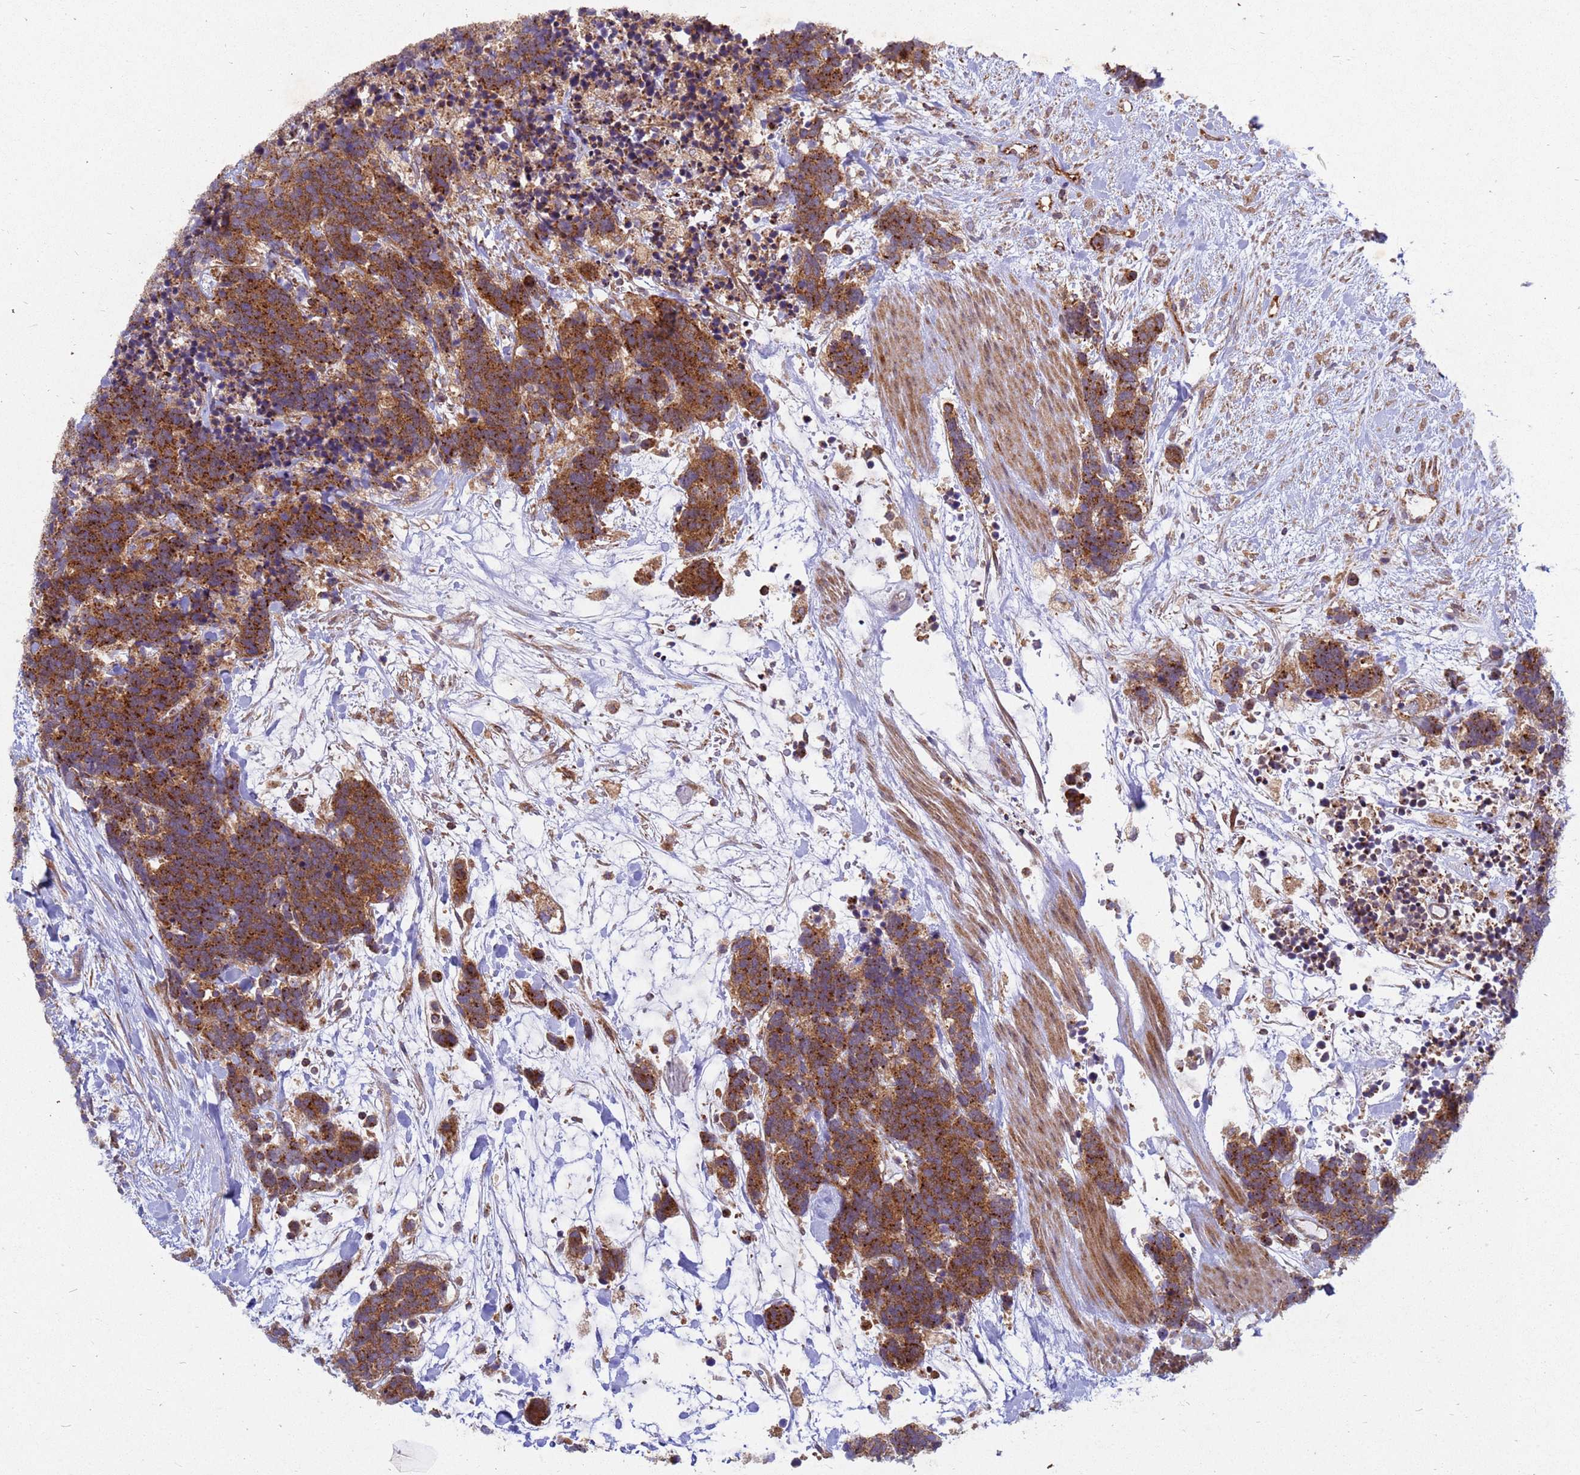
{"staining": {"intensity": "moderate", "quantity": ">75%", "location": "cytoplasmic/membranous"}, "tissue": "carcinoid", "cell_type": "Tumor cells", "image_type": "cancer", "snomed": [{"axis": "morphology", "description": "Carcinoma, NOS"}, {"axis": "morphology", "description": "Carcinoid, malignant, NOS"}, {"axis": "topography", "description": "Prostate"}], "caption": "Moderate cytoplasmic/membranous expression is present in about >75% of tumor cells in malignant carcinoid.", "gene": "CDC34", "patient": {"sex": "male", "age": 57}}